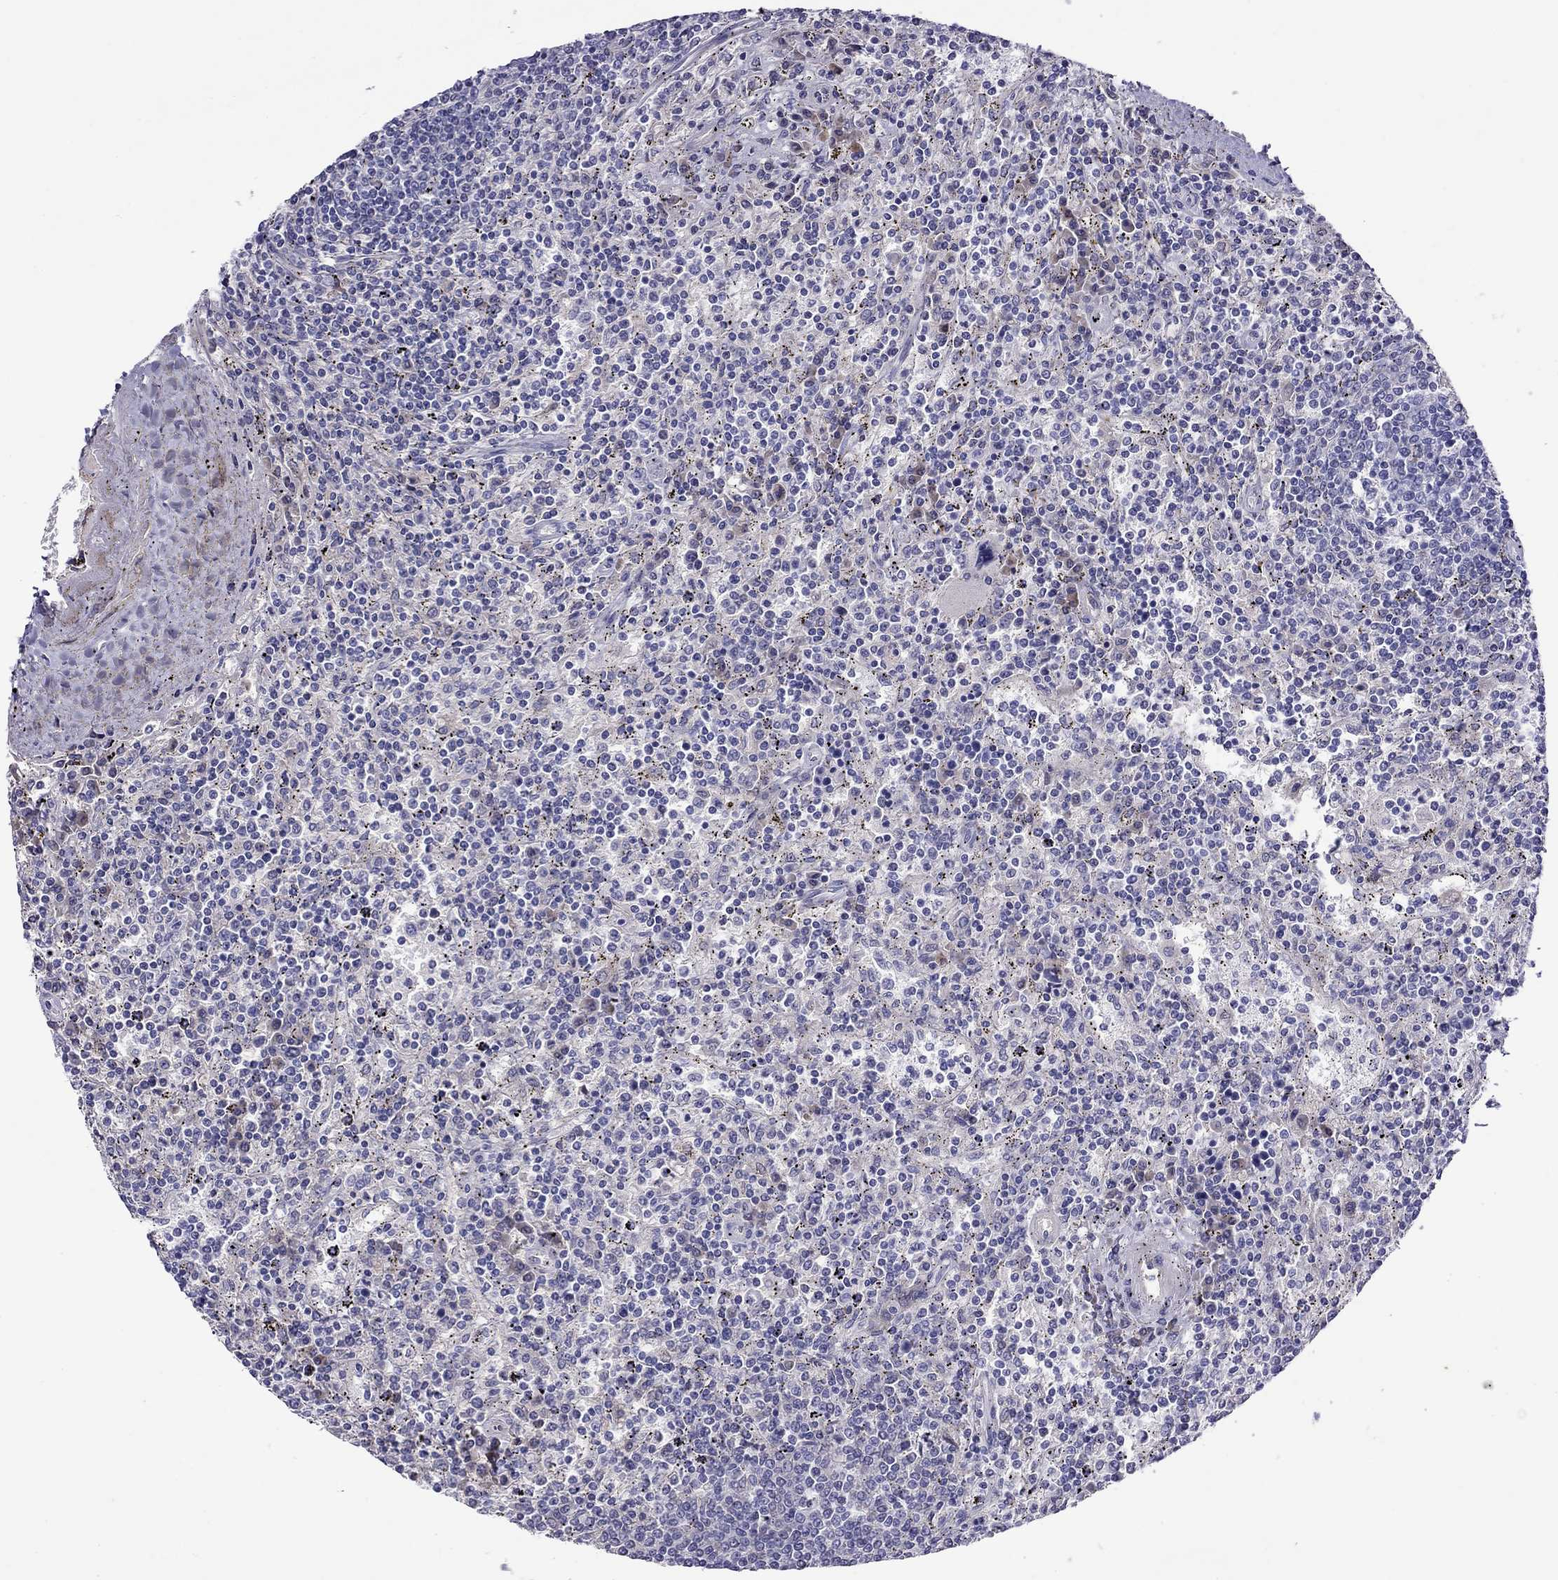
{"staining": {"intensity": "negative", "quantity": "none", "location": "none"}, "tissue": "lymphoma", "cell_type": "Tumor cells", "image_type": "cancer", "snomed": [{"axis": "morphology", "description": "Malignant lymphoma, non-Hodgkin's type, Low grade"}, {"axis": "topography", "description": "Spleen"}], "caption": "Immunohistochemical staining of human low-grade malignant lymphoma, non-Hodgkin's type demonstrates no significant positivity in tumor cells.", "gene": "CPNE4", "patient": {"sex": "male", "age": 62}}